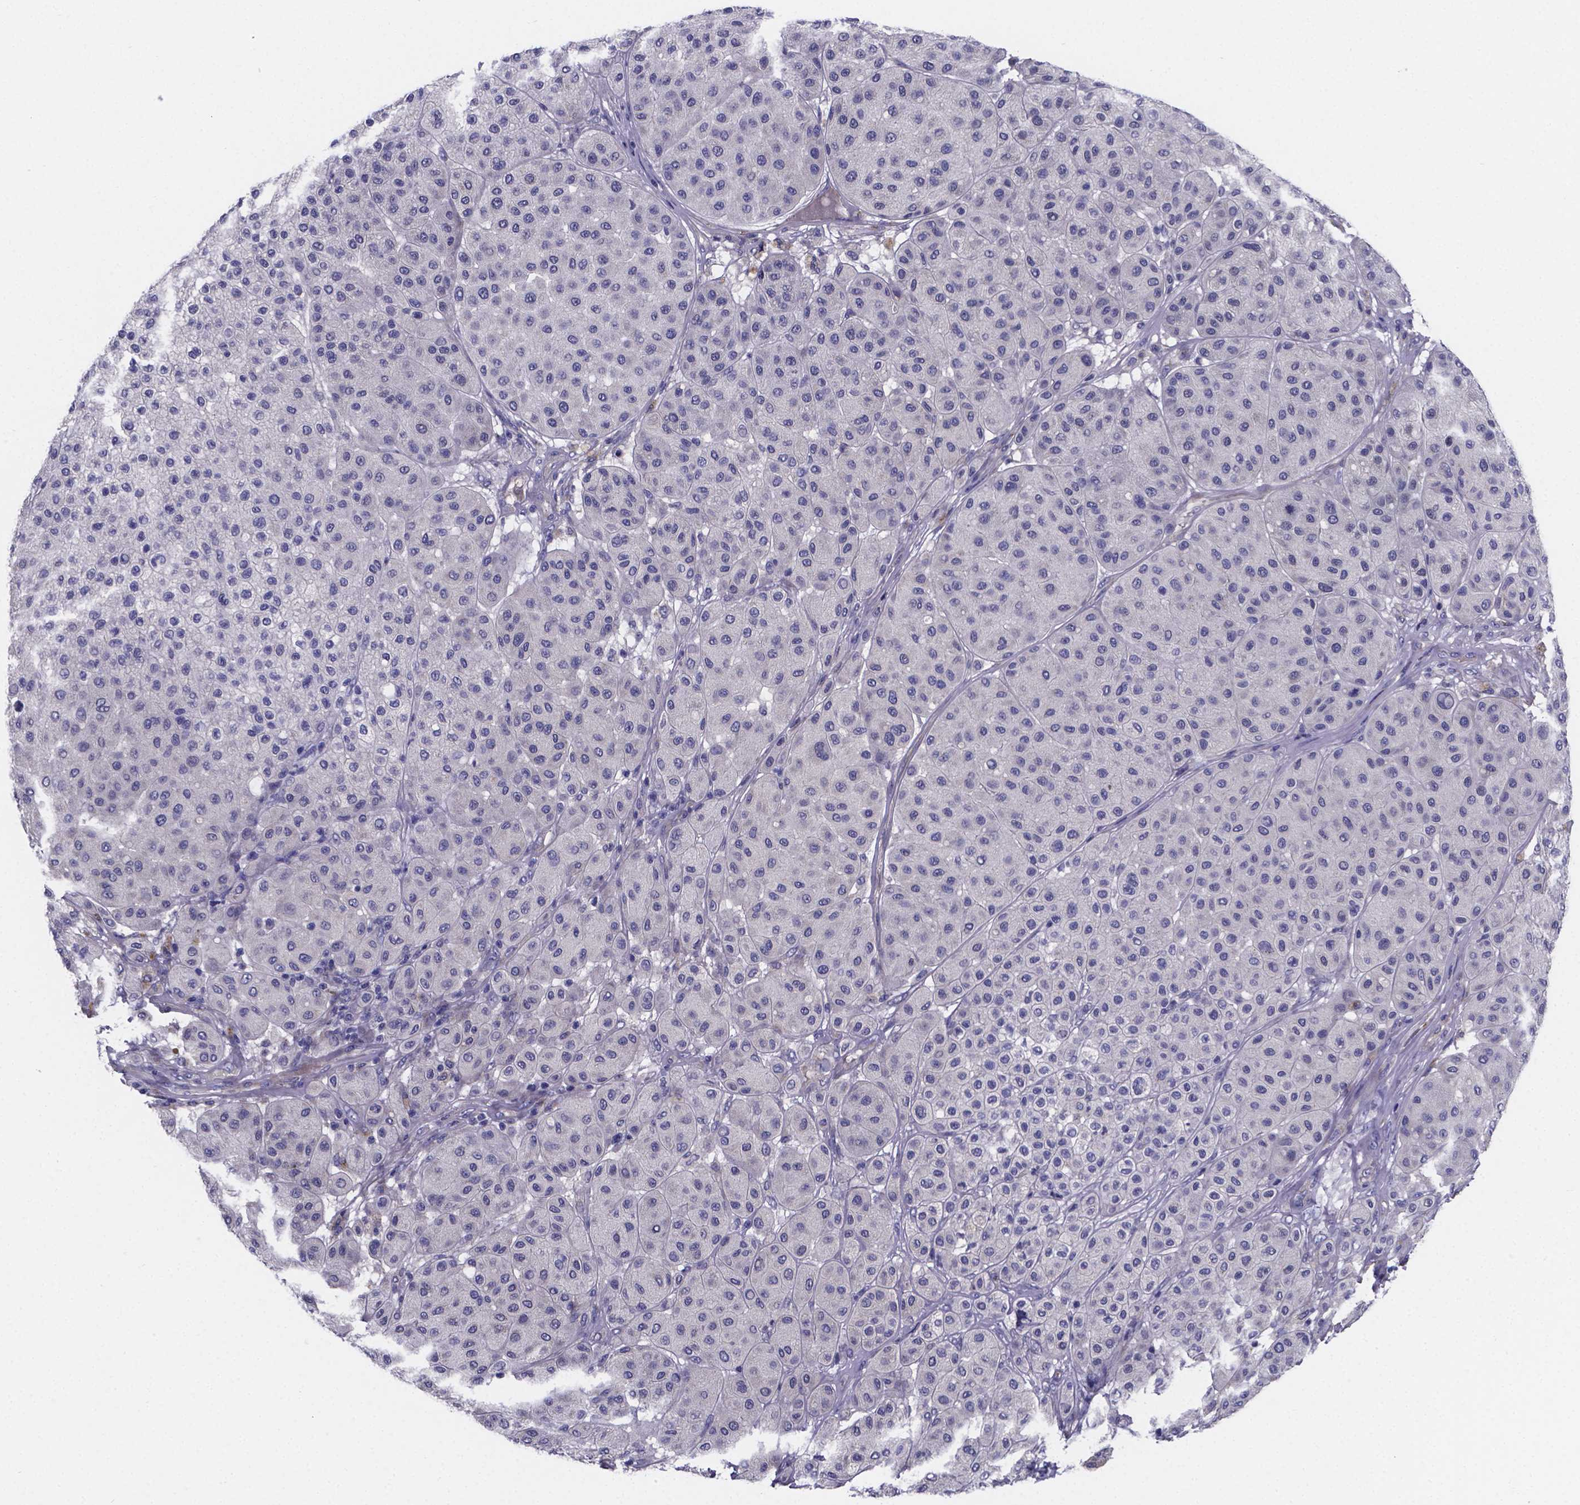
{"staining": {"intensity": "negative", "quantity": "none", "location": "none"}, "tissue": "melanoma", "cell_type": "Tumor cells", "image_type": "cancer", "snomed": [{"axis": "morphology", "description": "Malignant melanoma, Metastatic site"}, {"axis": "topography", "description": "Smooth muscle"}], "caption": "This is an IHC histopathology image of human melanoma. There is no positivity in tumor cells.", "gene": "SFRP4", "patient": {"sex": "male", "age": 41}}